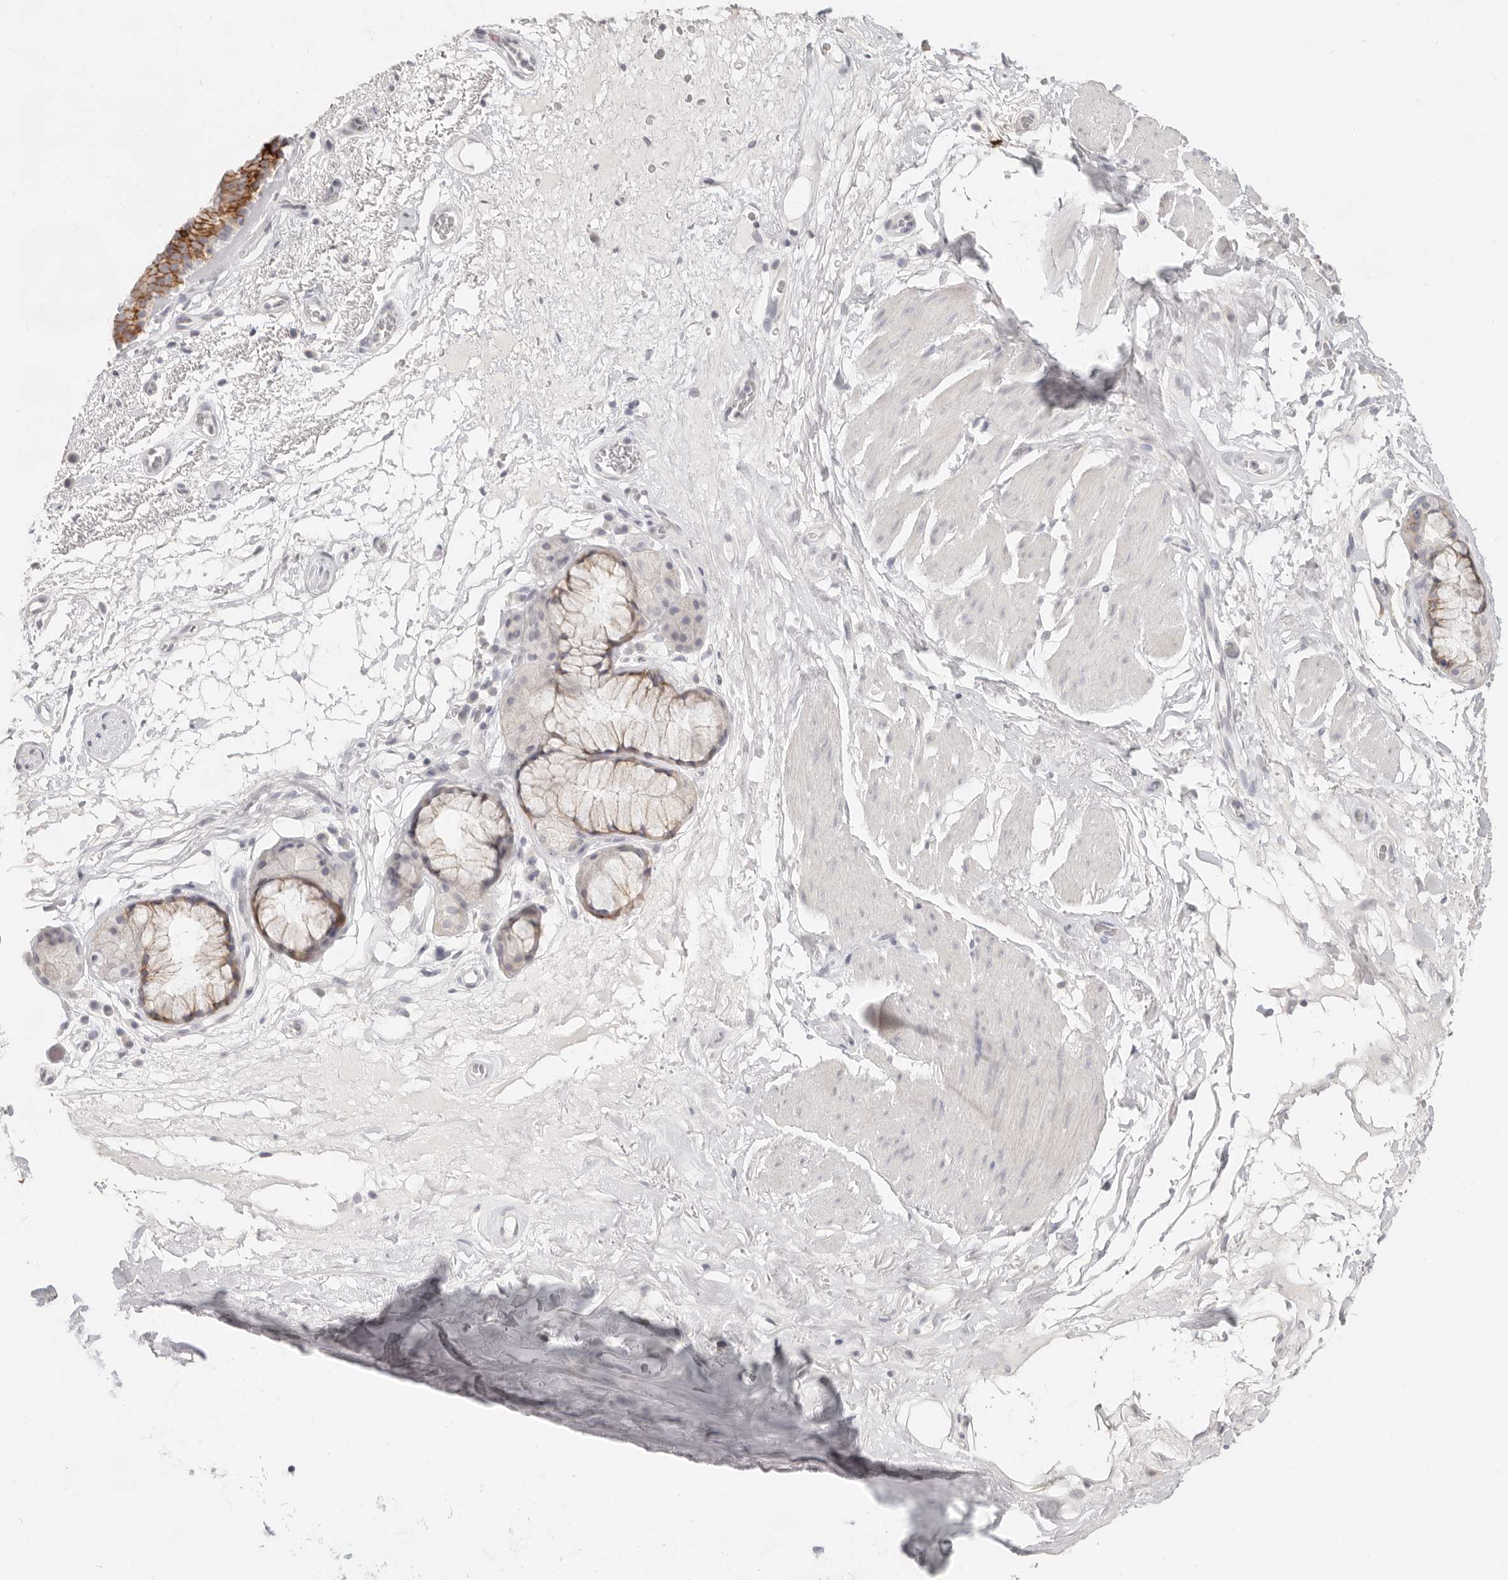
{"staining": {"intensity": "moderate", "quantity": ">75%", "location": "cytoplasmic/membranous"}, "tissue": "bronchus", "cell_type": "Respiratory epithelial cells", "image_type": "normal", "snomed": [{"axis": "morphology", "description": "Normal tissue, NOS"}, {"axis": "topography", "description": "Cartilage tissue"}], "caption": "Respiratory epithelial cells demonstrate medium levels of moderate cytoplasmic/membranous expression in approximately >75% of cells in normal bronchus.", "gene": "EPCAM", "patient": {"sex": "female", "age": 63}}